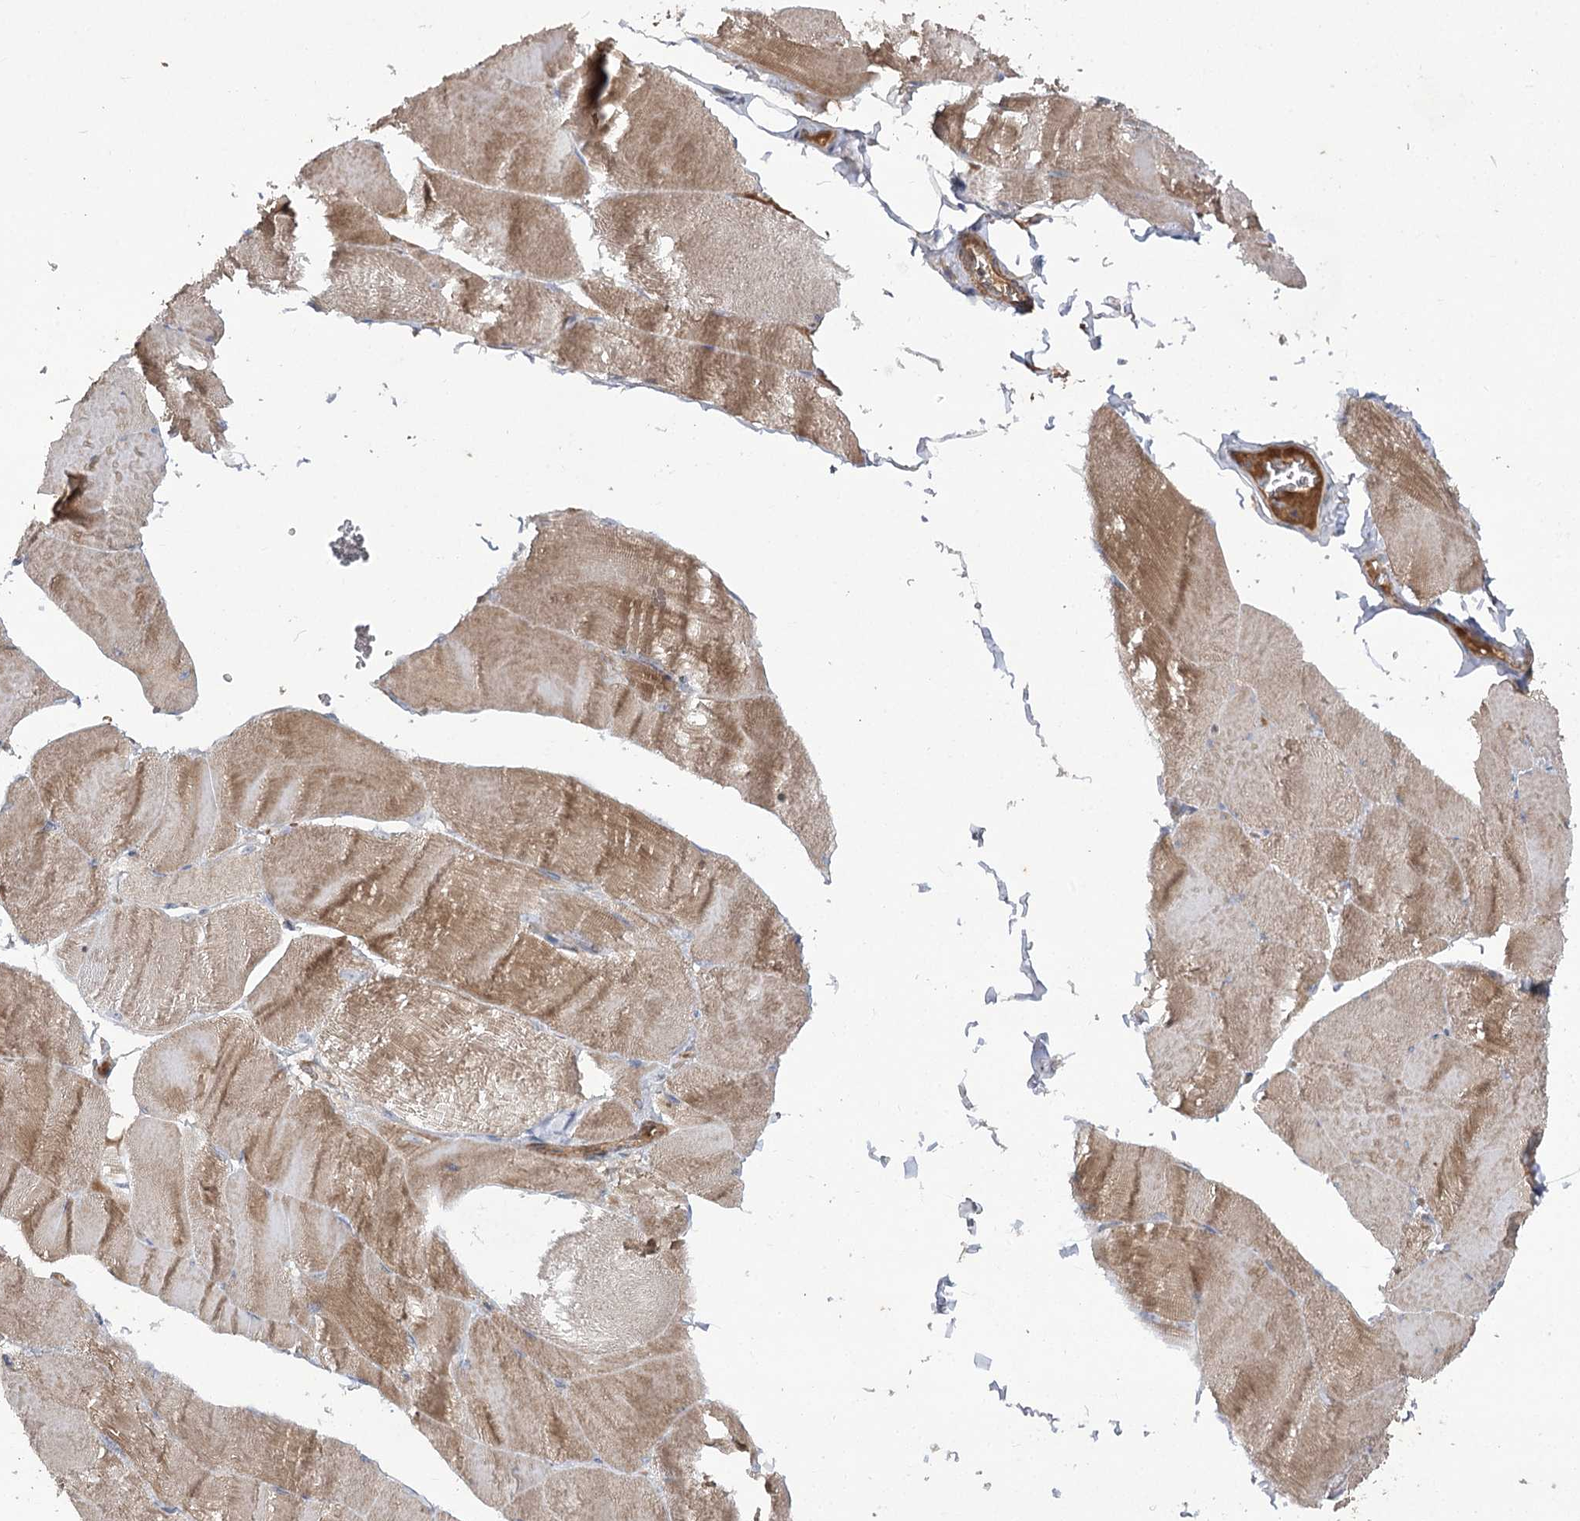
{"staining": {"intensity": "moderate", "quantity": ">75%", "location": "cytoplasmic/membranous"}, "tissue": "skeletal muscle", "cell_type": "Myocytes", "image_type": "normal", "snomed": [{"axis": "morphology", "description": "Normal tissue, NOS"}, {"axis": "morphology", "description": "Basal cell carcinoma"}, {"axis": "topography", "description": "Skeletal muscle"}], "caption": "Immunohistochemistry (IHC) of normal skeletal muscle demonstrates medium levels of moderate cytoplasmic/membranous expression in approximately >75% of myocytes.", "gene": "KIAA0825", "patient": {"sex": "female", "age": 64}}